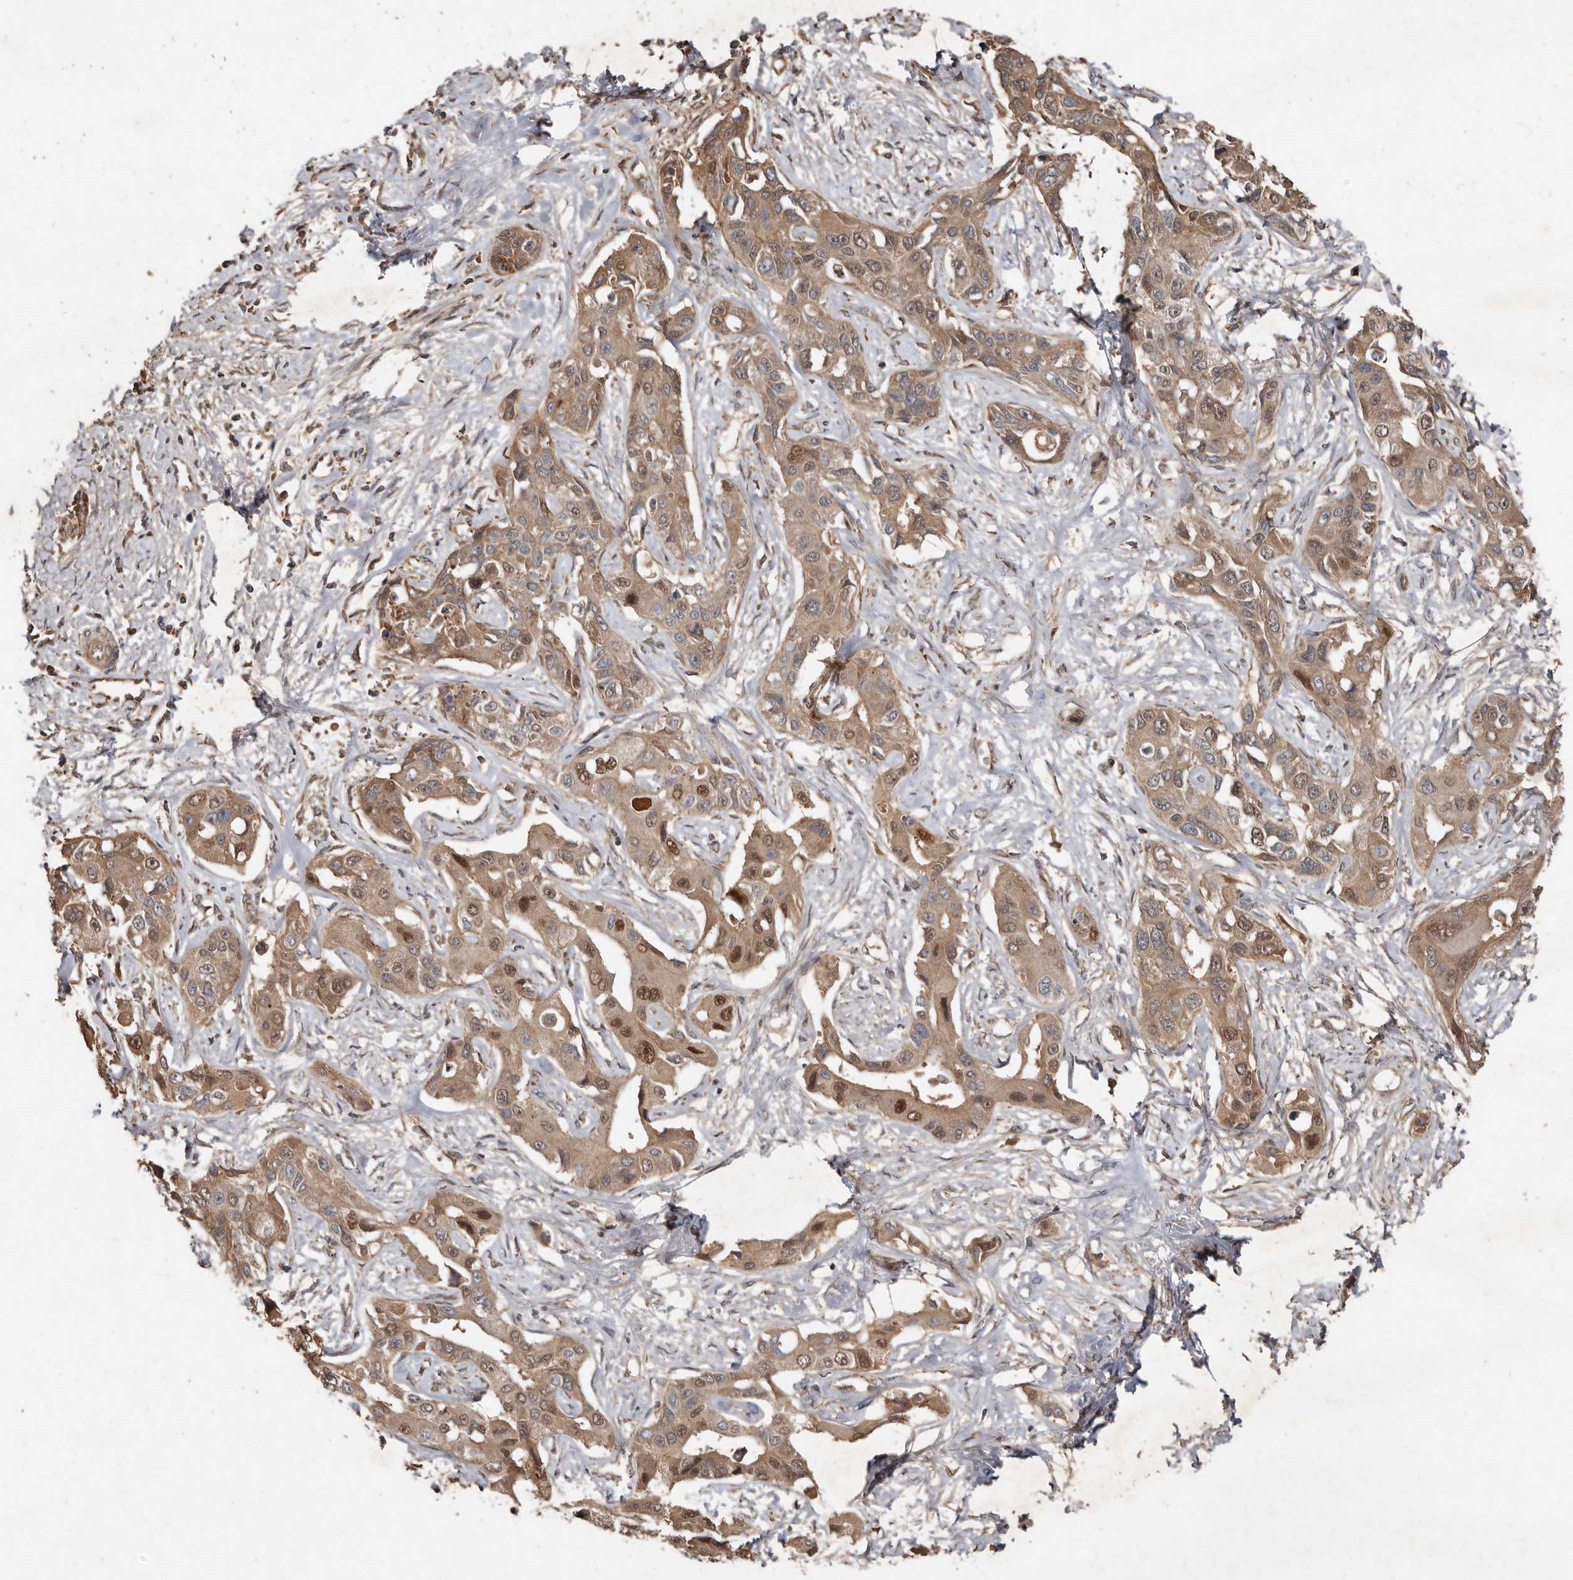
{"staining": {"intensity": "moderate", "quantity": ">75%", "location": "cytoplasmic/membranous,nuclear"}, "tissue": "liver cancer", "cell_type": "Tumor cells", "image_type": "cancer", "snomed": [{"axis": "morphology", "description": "Cholangiocarcinoma"}, {"axis": "topography", "description": "Liver"}], "caption": "Protein staining of liver cancer tissue displays moderate cytoplasmic/membranous and nuclear staining in about >75% of tumor cells.", "gene": "KIF26B", "patient": {"sex": "male", "age": 59}}